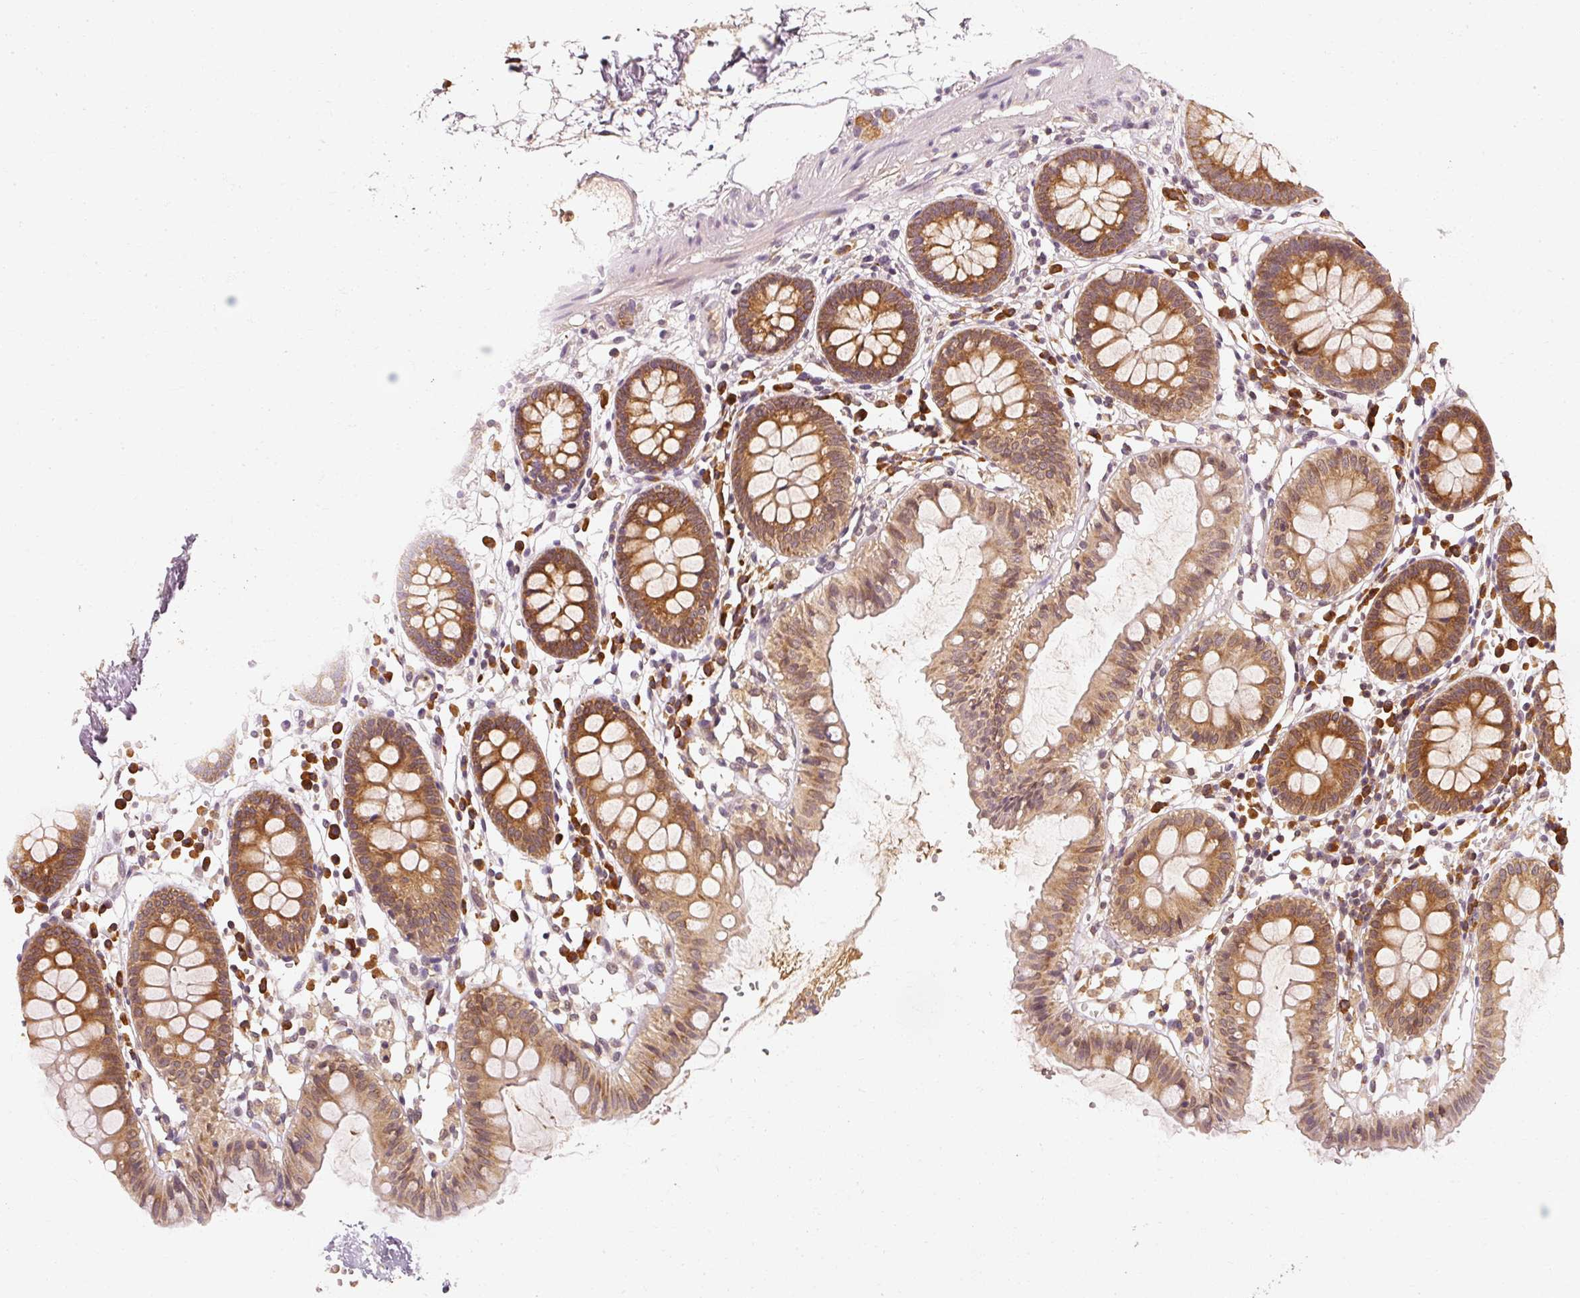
{"staining": {"intensity": "moderate", "quantity": "25%-75%", "location": "cytoplasmic/membranous"}, "tissue": "colon", "cell_type": "Endothelial cells", "image_type": "normal", "snomed": [{"axis": "morphology", "description": "Normal tissue, NOS"}, {"axis": "topography", "description": "Colon"}], "caption": "An immunohistochemistry micrograph of benign tissue is shown. Protein staining in brown shows moderate cytoplasmic/membranous positivity in colon within endothelial cells.", "gene": "EEF1A1", "patient": {"sex": "female", "age": 84}}